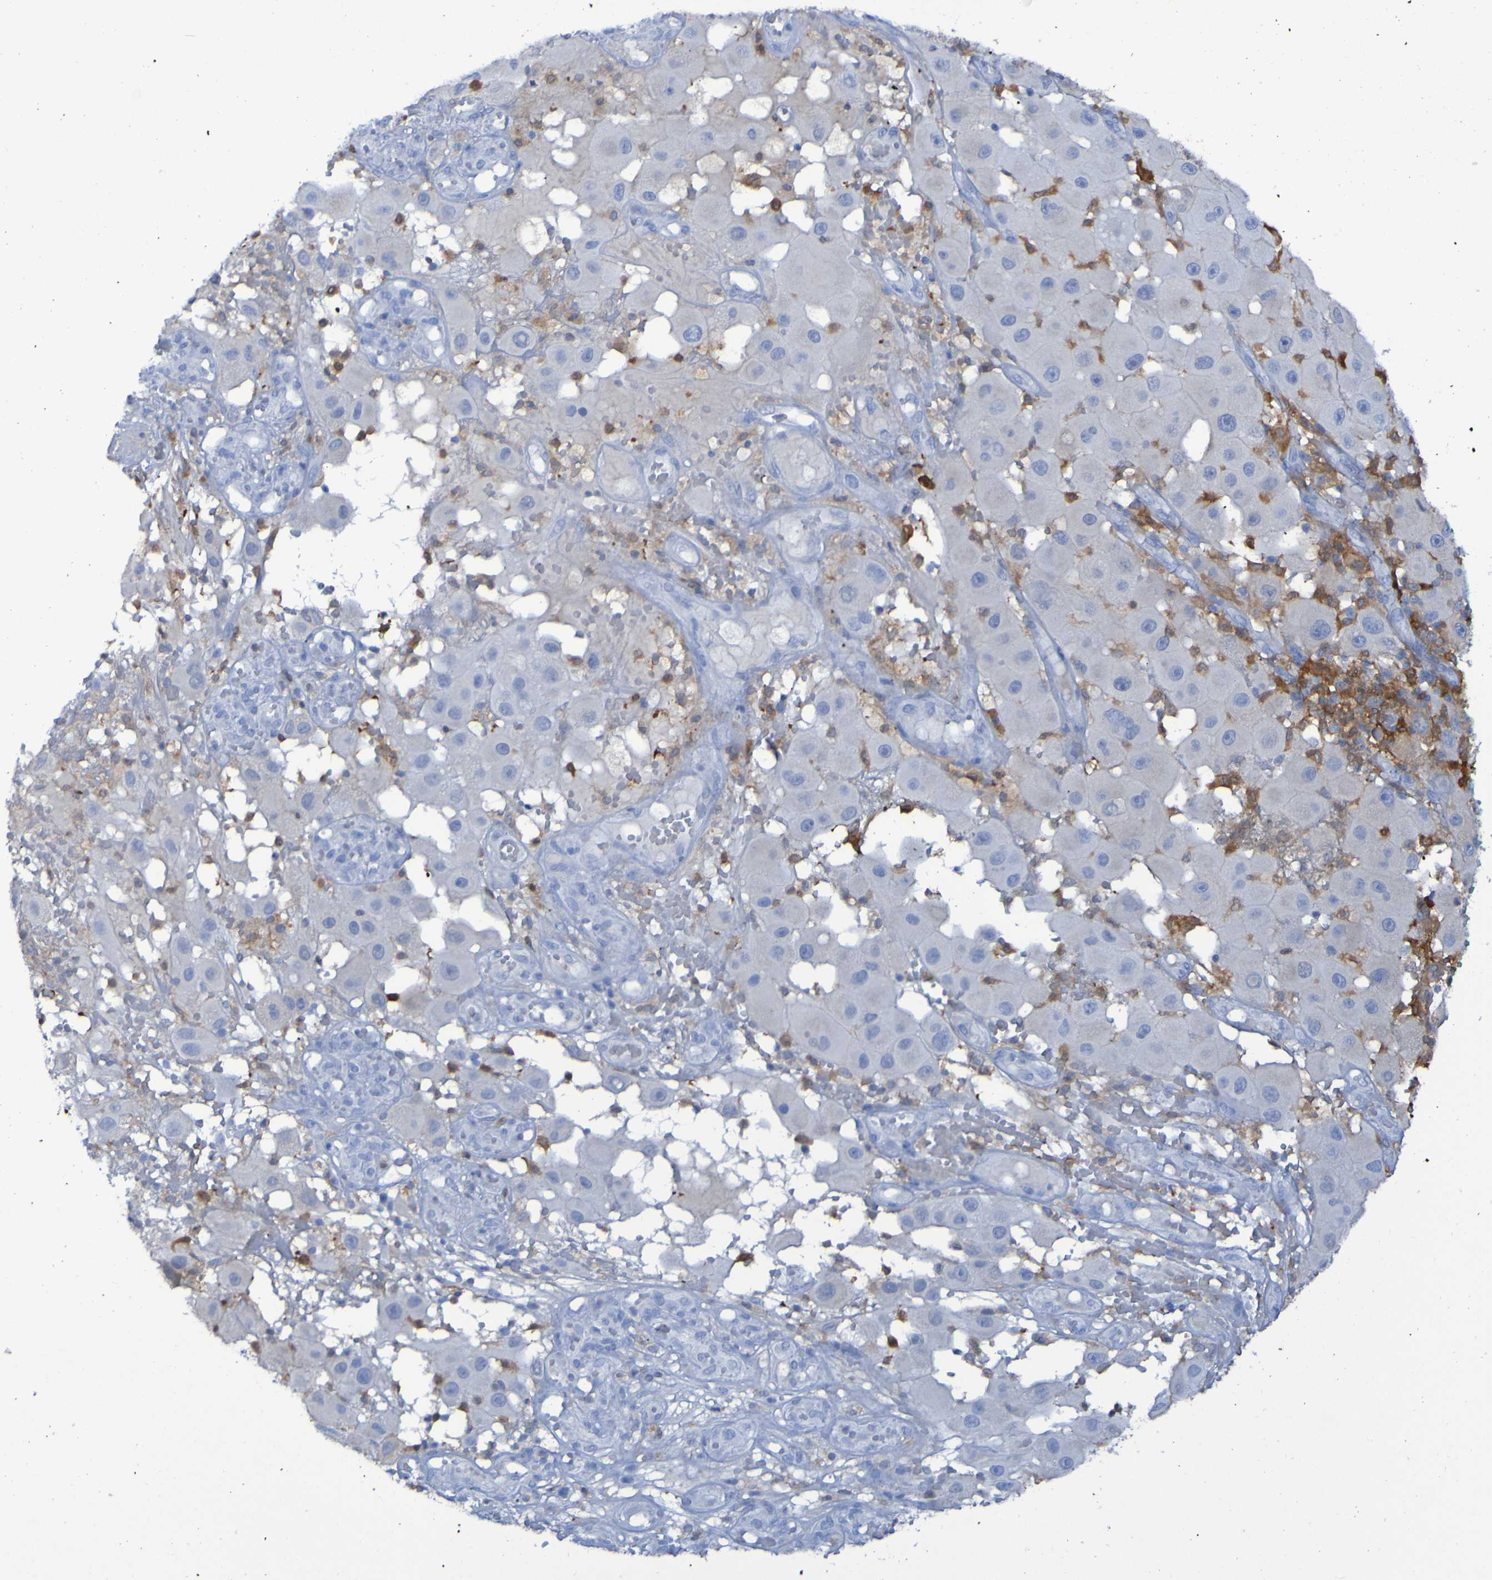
{"staining": {"intensity": "negative", "quantity": "none", "location": "none"}, "tissue": "melanoma", "cell_type": "Tumor cells", "image_type": "cancer", "snomed": [{"axis": "morphology", "description": "Malignant melanoma, NOS"}, {"axis": "topography", "description": "Skin"}], "caption": "There is no significant positivity in tumor cells of malignant melanoma.", "gene": "MPPE1", "patient": {"sex": "female", "age": 81}}